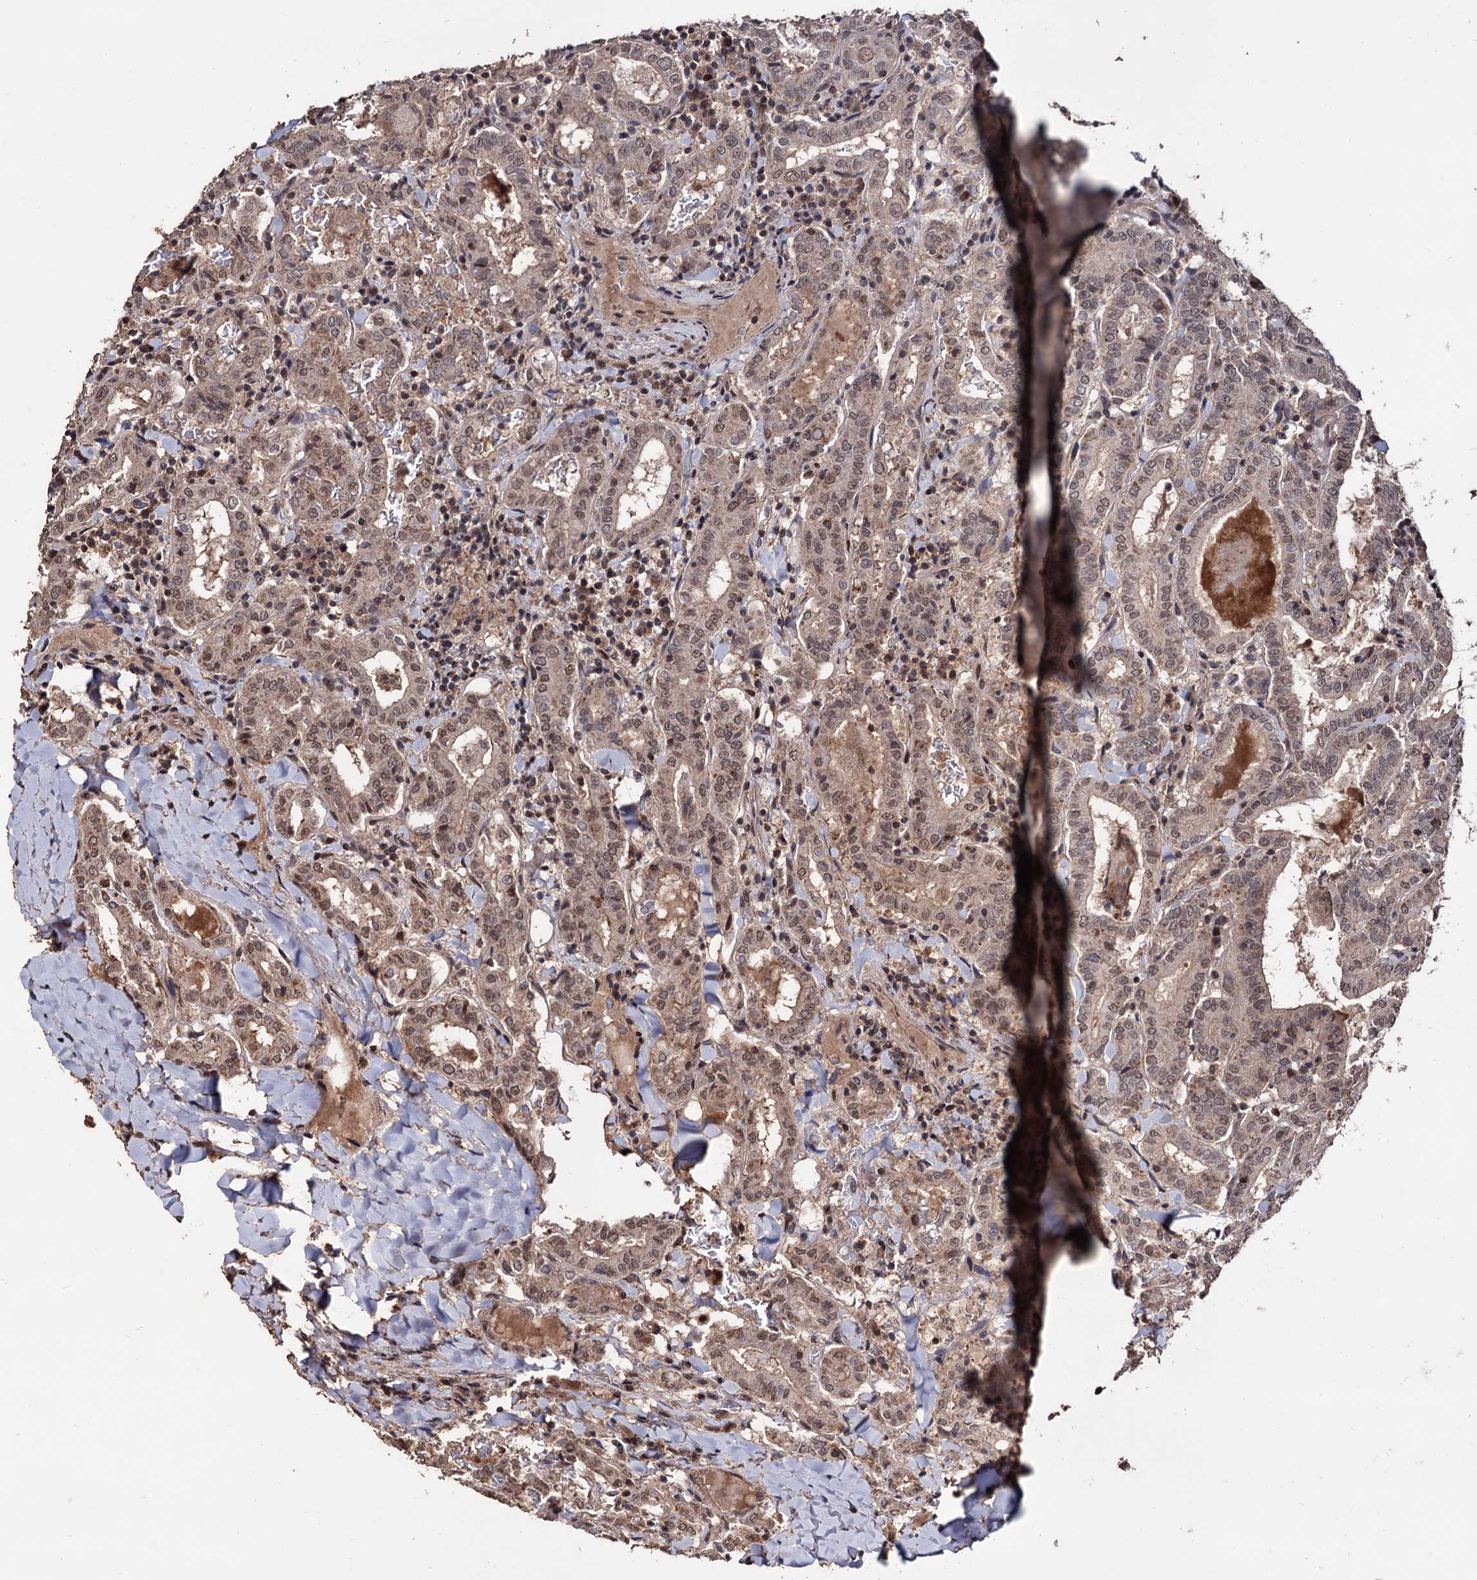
{"staining": {"intensity": "weak", "quantity": "<25%", "location": "nuclear"}, "tissue": "thyroid cancer", "cell_type": "Tumor cells", "image_type": "cancer", "snomed": [{"axis": "morphology", "description": "Papillary adenocarcinoma, NOS"}, {"axis": "topography", "description": "Thyroid gland"}], "caption": "Tumor cells show no significant protein staining in thyroid cancer (papillary adenocarcinoma).", "gene": "KLF5", "patient": {"sex": "female", "age": 72}}